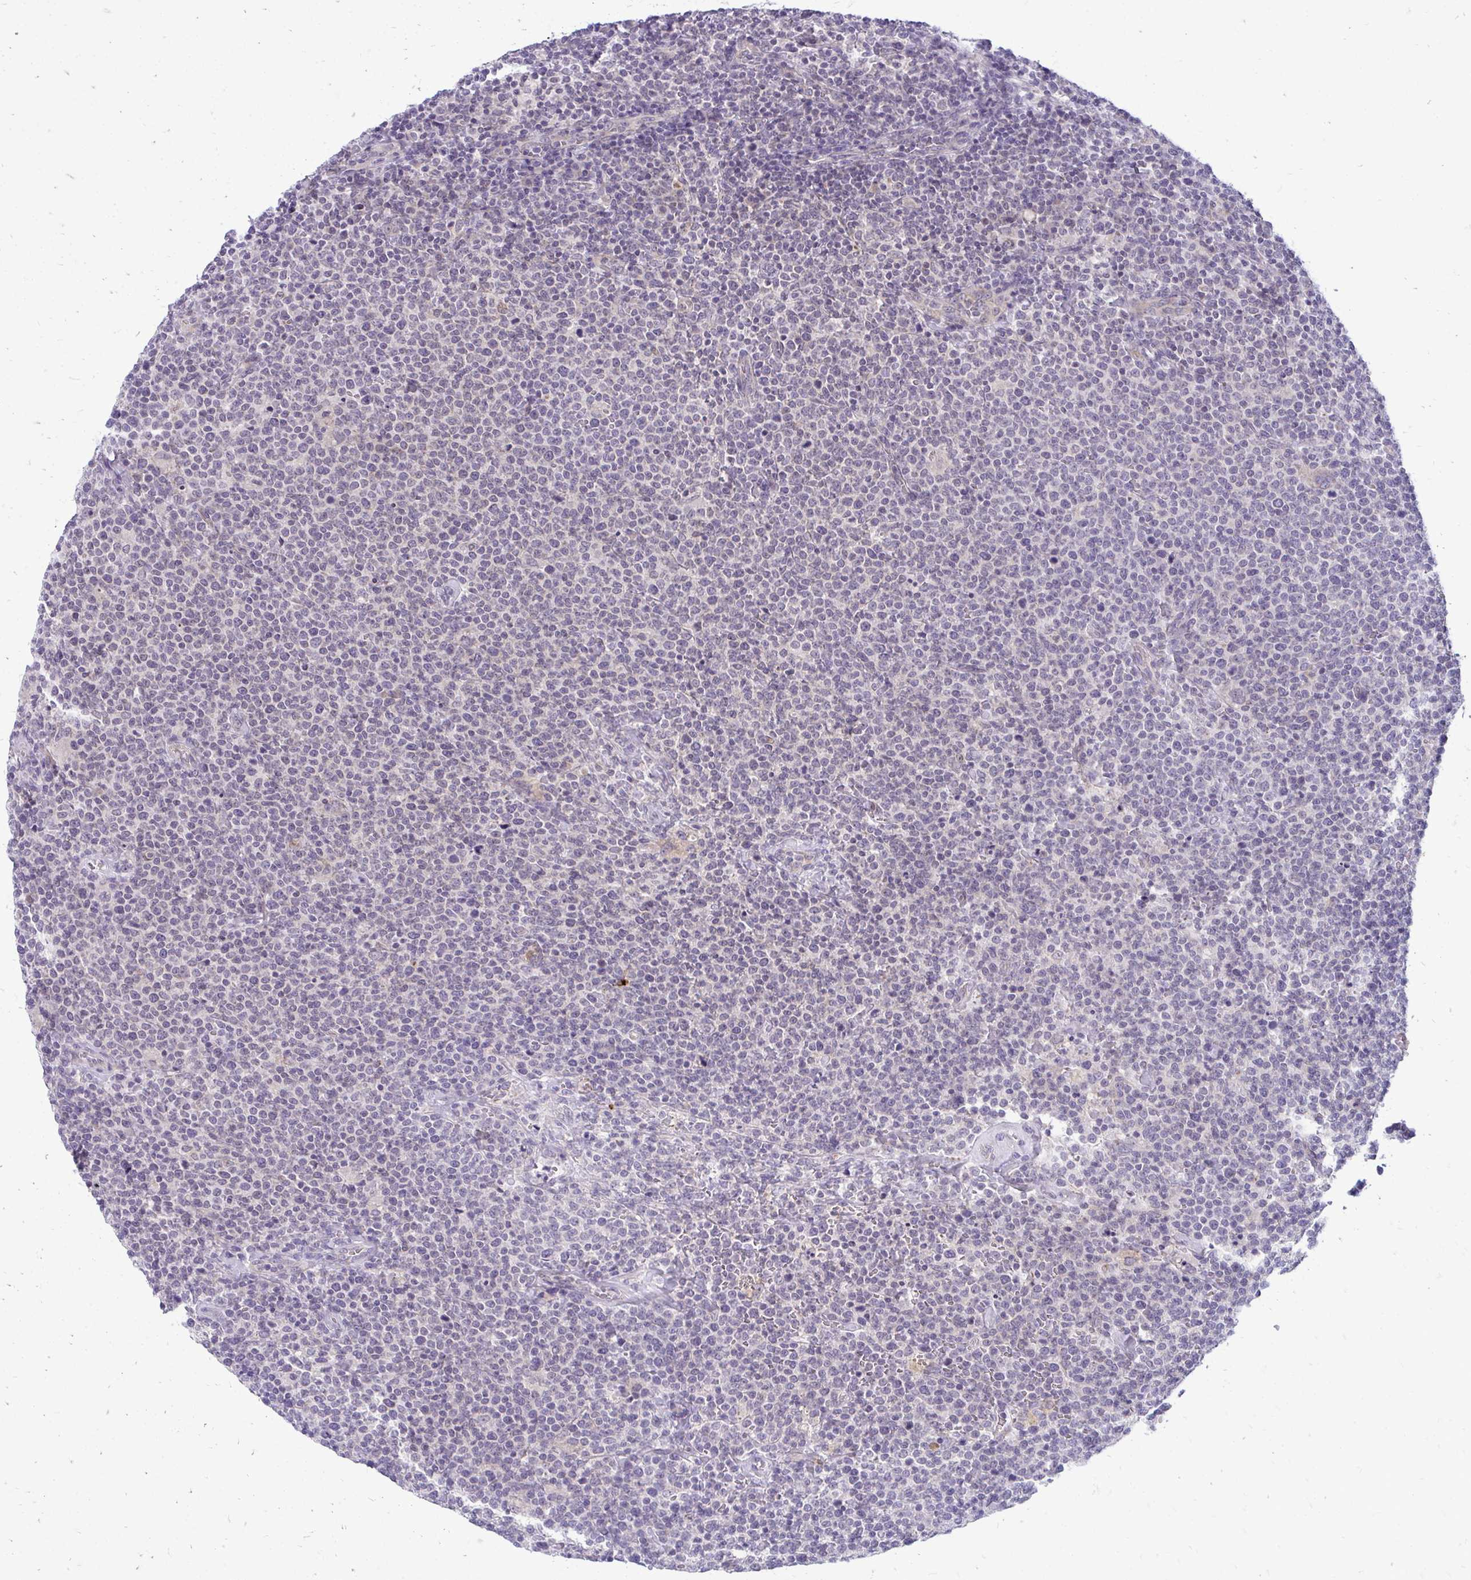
{"staining": {"intensity": "negative", "quantity": "none", "location": "none"}, "tissue": "lymphoma", "cell_type": "Tumor cells", "image_type": "cancer", "snomed": [{"axis": "morphology", "description": "Malignant lymphoma, non-Hodgkin's type, High grade"}, {"axis": "topography", "description": "Lymph node"}], "caption": "Immunohistochemistry (IHC) image of lymphoma stained for a protein (brown), which displays no positivity in tumor cells. (DAB immunohistochemistry with hematoxylin counter stain).", "gene": "ACSL5", "patient": {"sex": "male", "age": 61}}